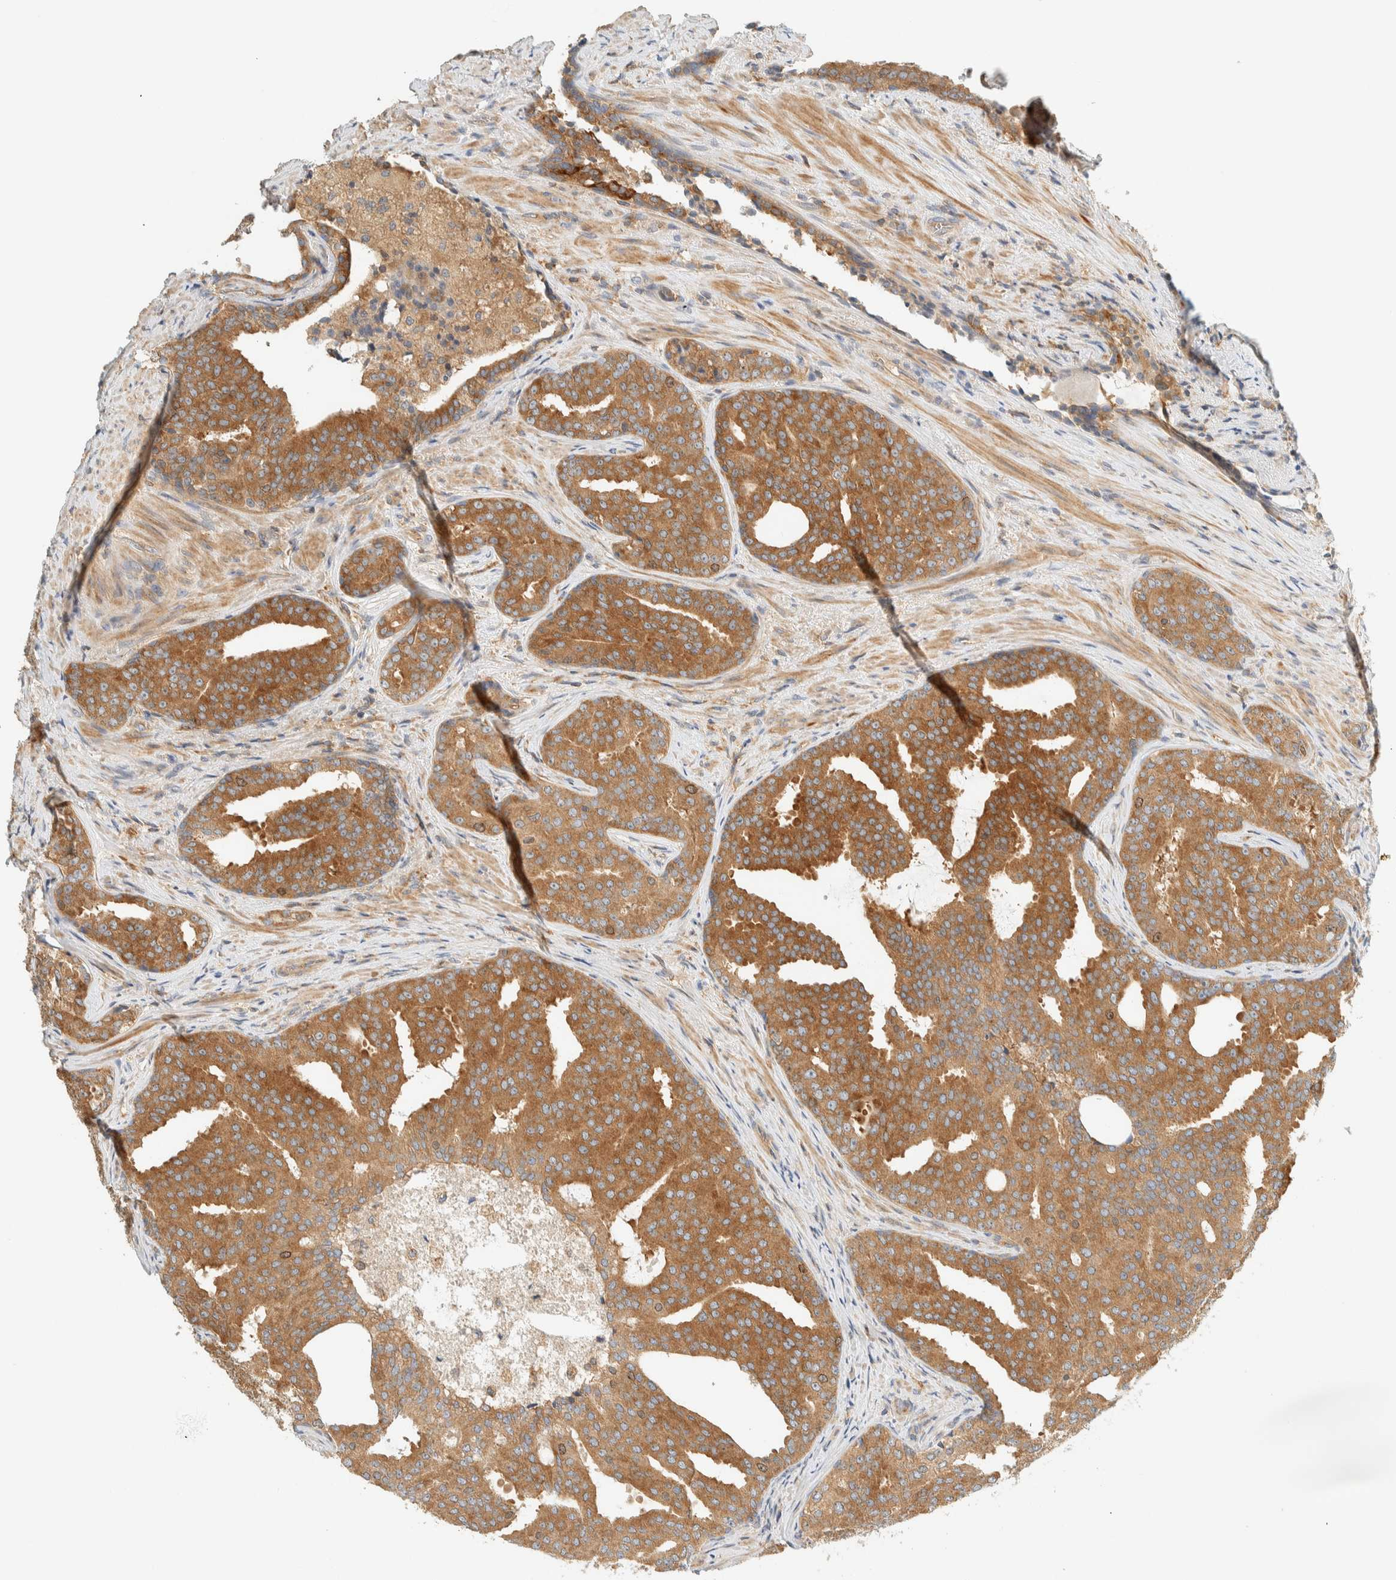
{"staining": {"intensity": "moderate", "quantity": ">75%", "location": "cytoplasmic/membranous"}, "tissue": "prostate cancer", "cell_type": "Tumor cells", "image_type": "cancer", "snomed": [{"axis": "morphology", "description": "Adenocarcinoma, High grade"}, {"axis": "topography", "description": "Prostate"}], "caption": "Immunohistochemistry (IHC) micrograph of neoplastic tissue: prostate adenocarcinoma (high-grade) stained using immunohistochemistry (IHC) shows medium levels of moderate protein expression localized specifically in the cytoplasmic/membranous of tumor cells, appearing as a cytoplasmic/membranous brown color.", "gene": "ARFGEF1", "patient": {"sex": "male", "age": 71}}